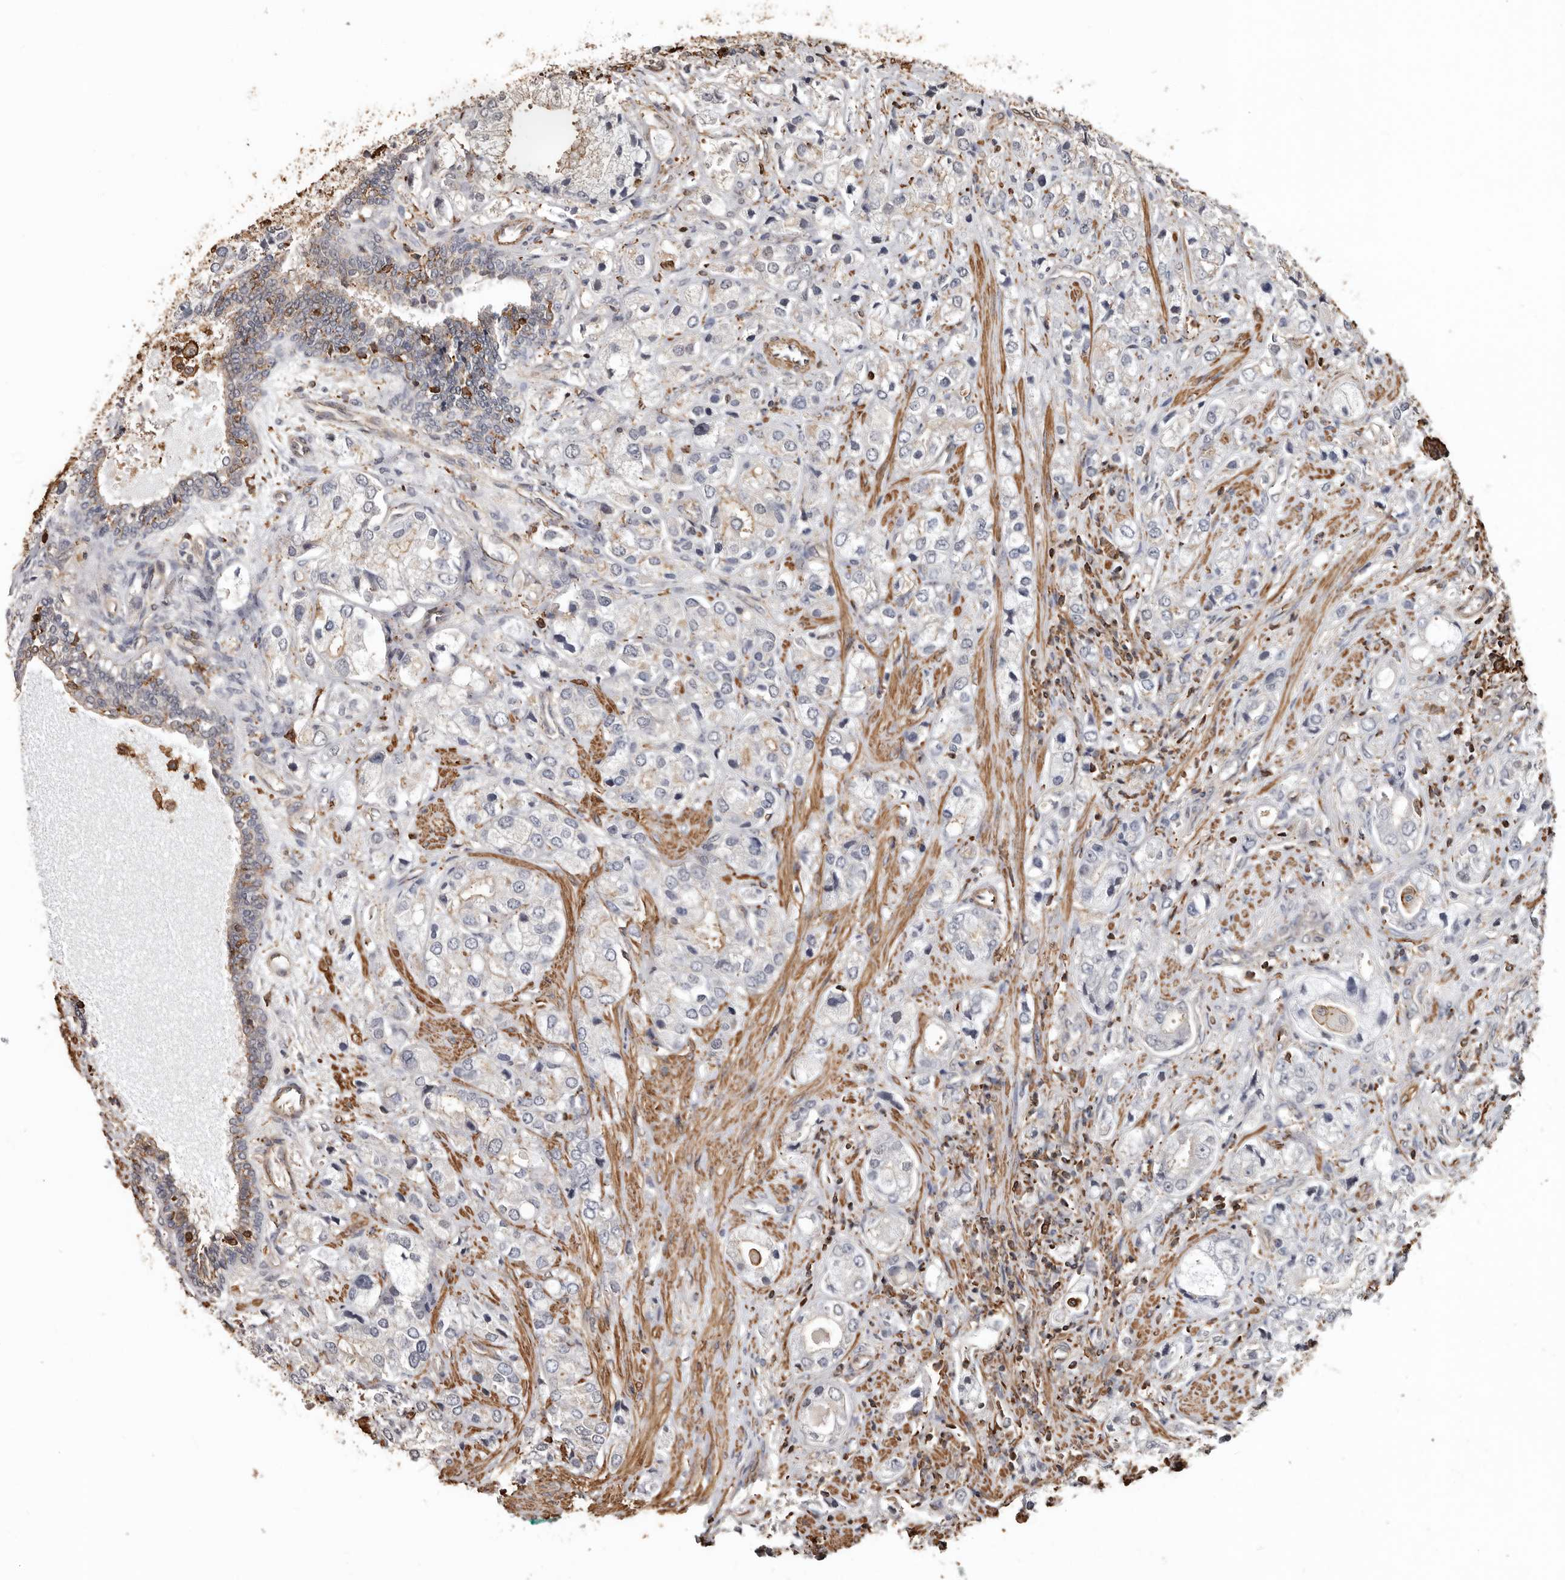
{"staining": {"intensity": "weak", "quantity": "<25%", "location": "cytoplasmic/membranous"}, "tissue": "prostate cancer", "cell_type": "Tumor cells", "image_type": "cancer", "snomed": [{"axis": "morphology", "description": "Adenocarcinoma, High grade"}, {"axis": "topography", "description": "Prostate"}], "caption": "Immunohistochemistry image of neoplastic tissue: adenocarcinoma (high-grade) (prostate) stained with DAB (3,3'-diaminobenzidine) exhibits no significant protein expression in tumor cells.", "gene": "GSK3A", "patient": {"sex": "male", "age": 50}}